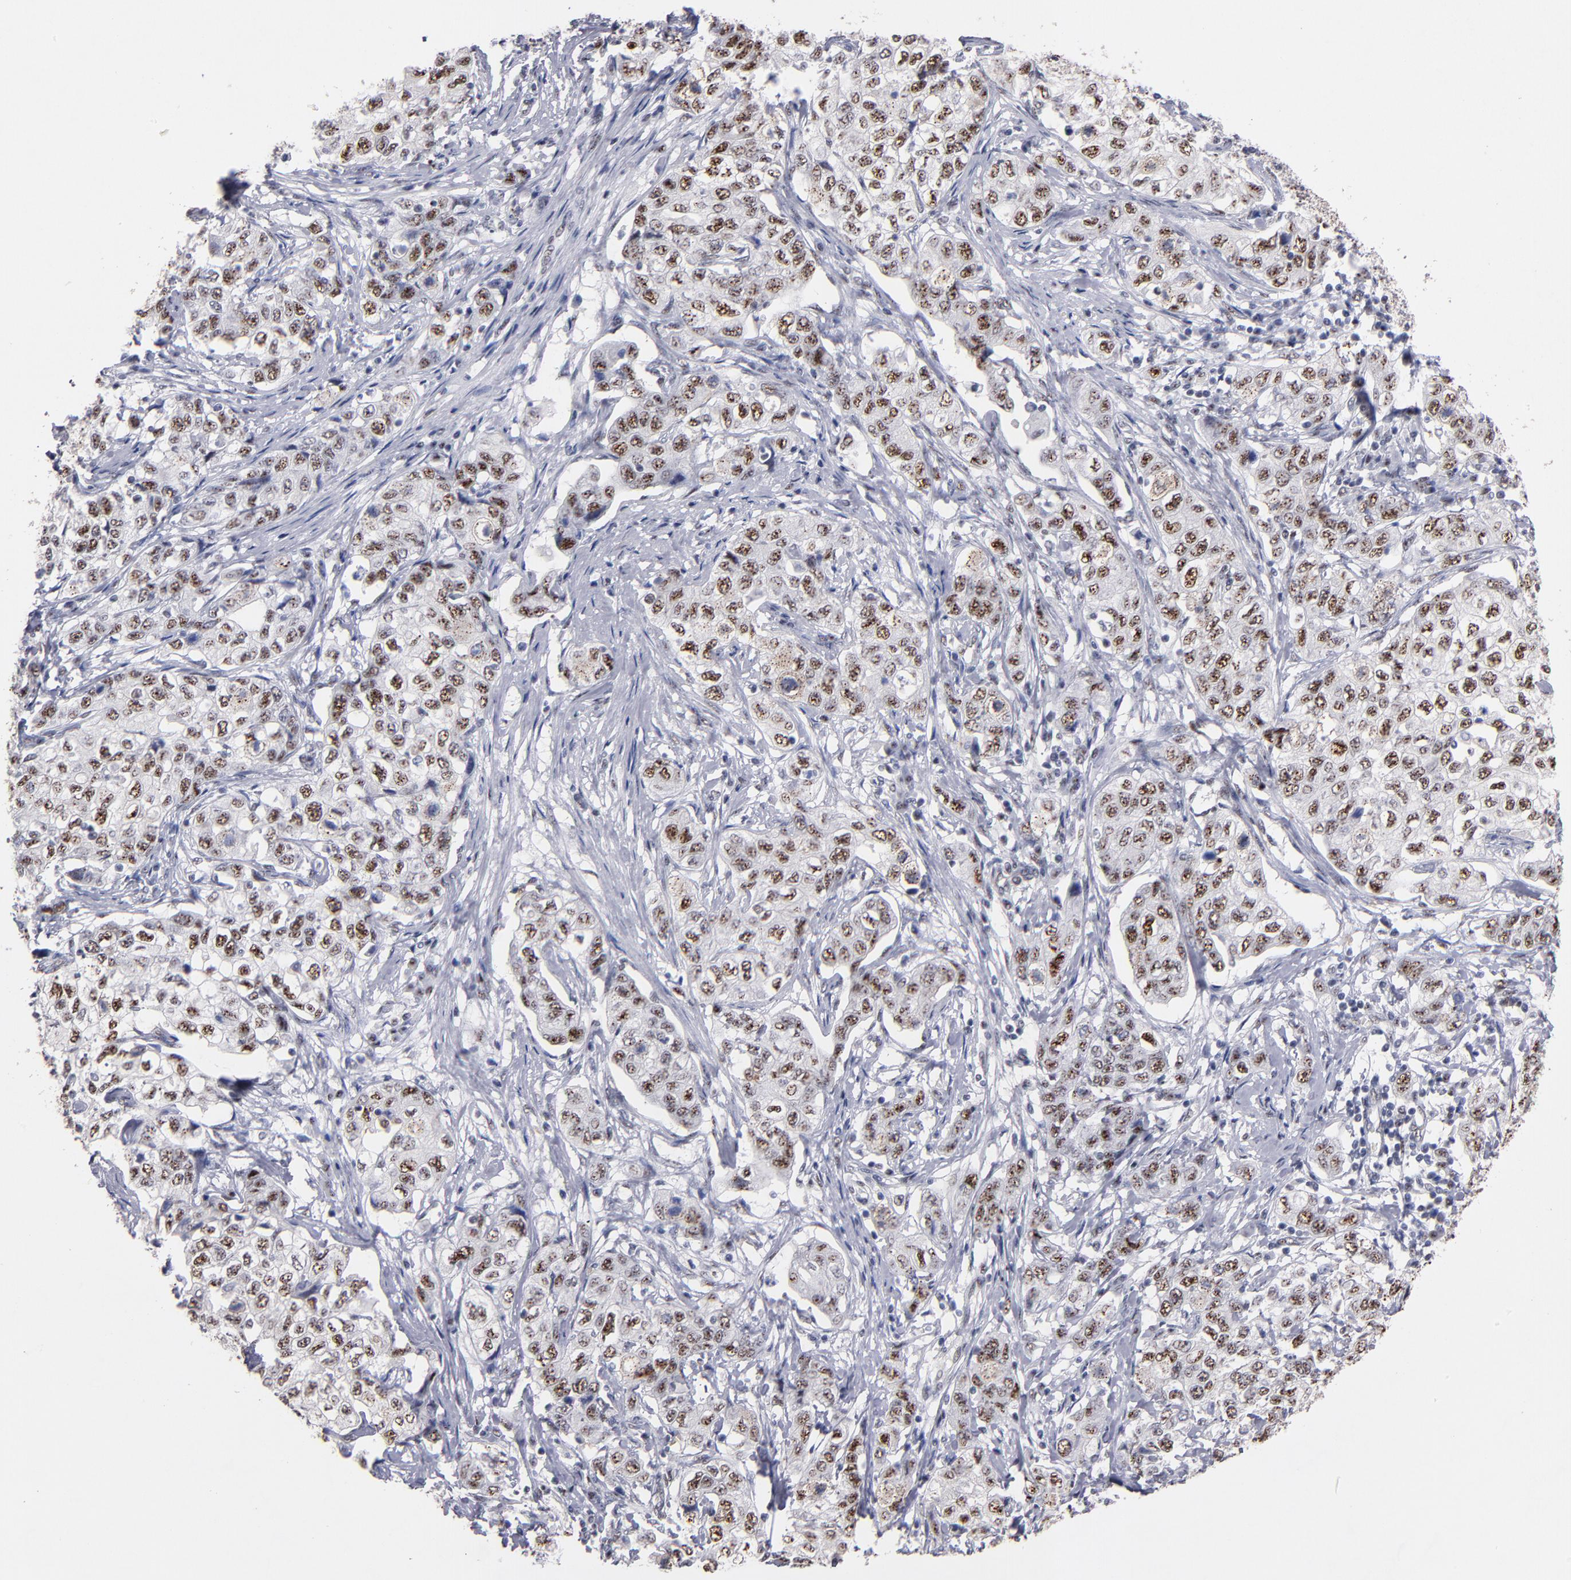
{"staining": {"intensity": "moderate", "quantity": "25%-75%", "location": "nuclear"}, "tissue": "stomach cancer", "cell_type": "Tumor cells", "image_type": "cancer", "snomed": [{"axis": "morphology", "description": "Adenocarcinoma, NOS"}, {"axis": "topography", "description": "Stomach"}], "caption": "The image exhibits a brown stain indicating the presence of a protein in the nuclear of tumor cells in adenocarcinoma (stomach).", "gene": "RAF1", "patient": {"sex": "male", "age": 48}}